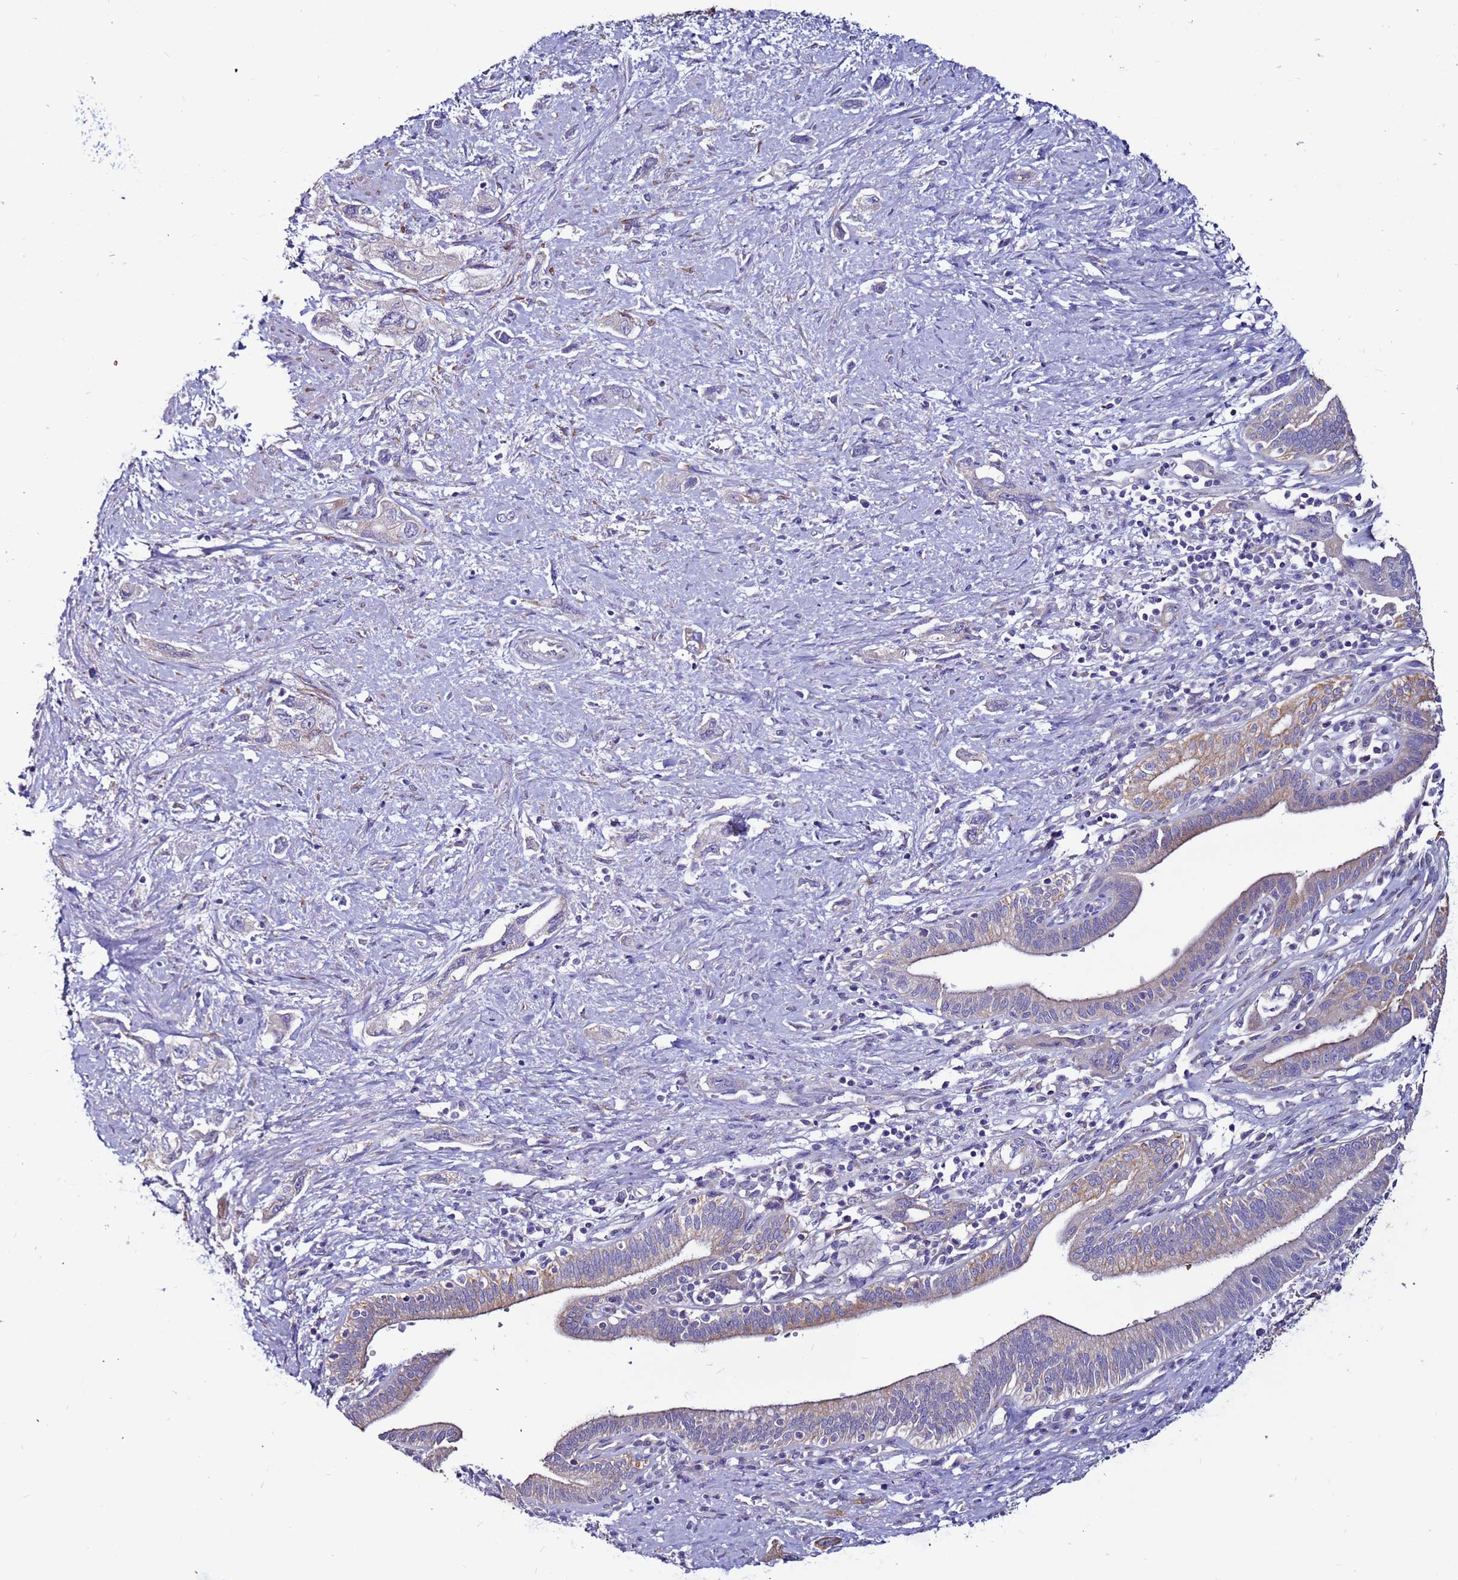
{"staining": {"intensity": "moderate", "quantity": "<25%", "location": "cytoplasmic/membranous"}, "tissue": "pancreatic cancer", "cell_type": "Tumor cells", "image_type": "cancer", "snomed": [{"axis": "morphology", "description": "Adenocarcinoma, NOS"}, {"axis": "topography", "description": "Pancreas"}], "caption": "The photomicrograph shows a brown stain indicating the presence of a protein in the cytoplasmic/membranous of tumor cells in pancreatic adenocarcinoma.", "gene": "SLC44A3", "patient": {"sex": "female", "age": 73}}